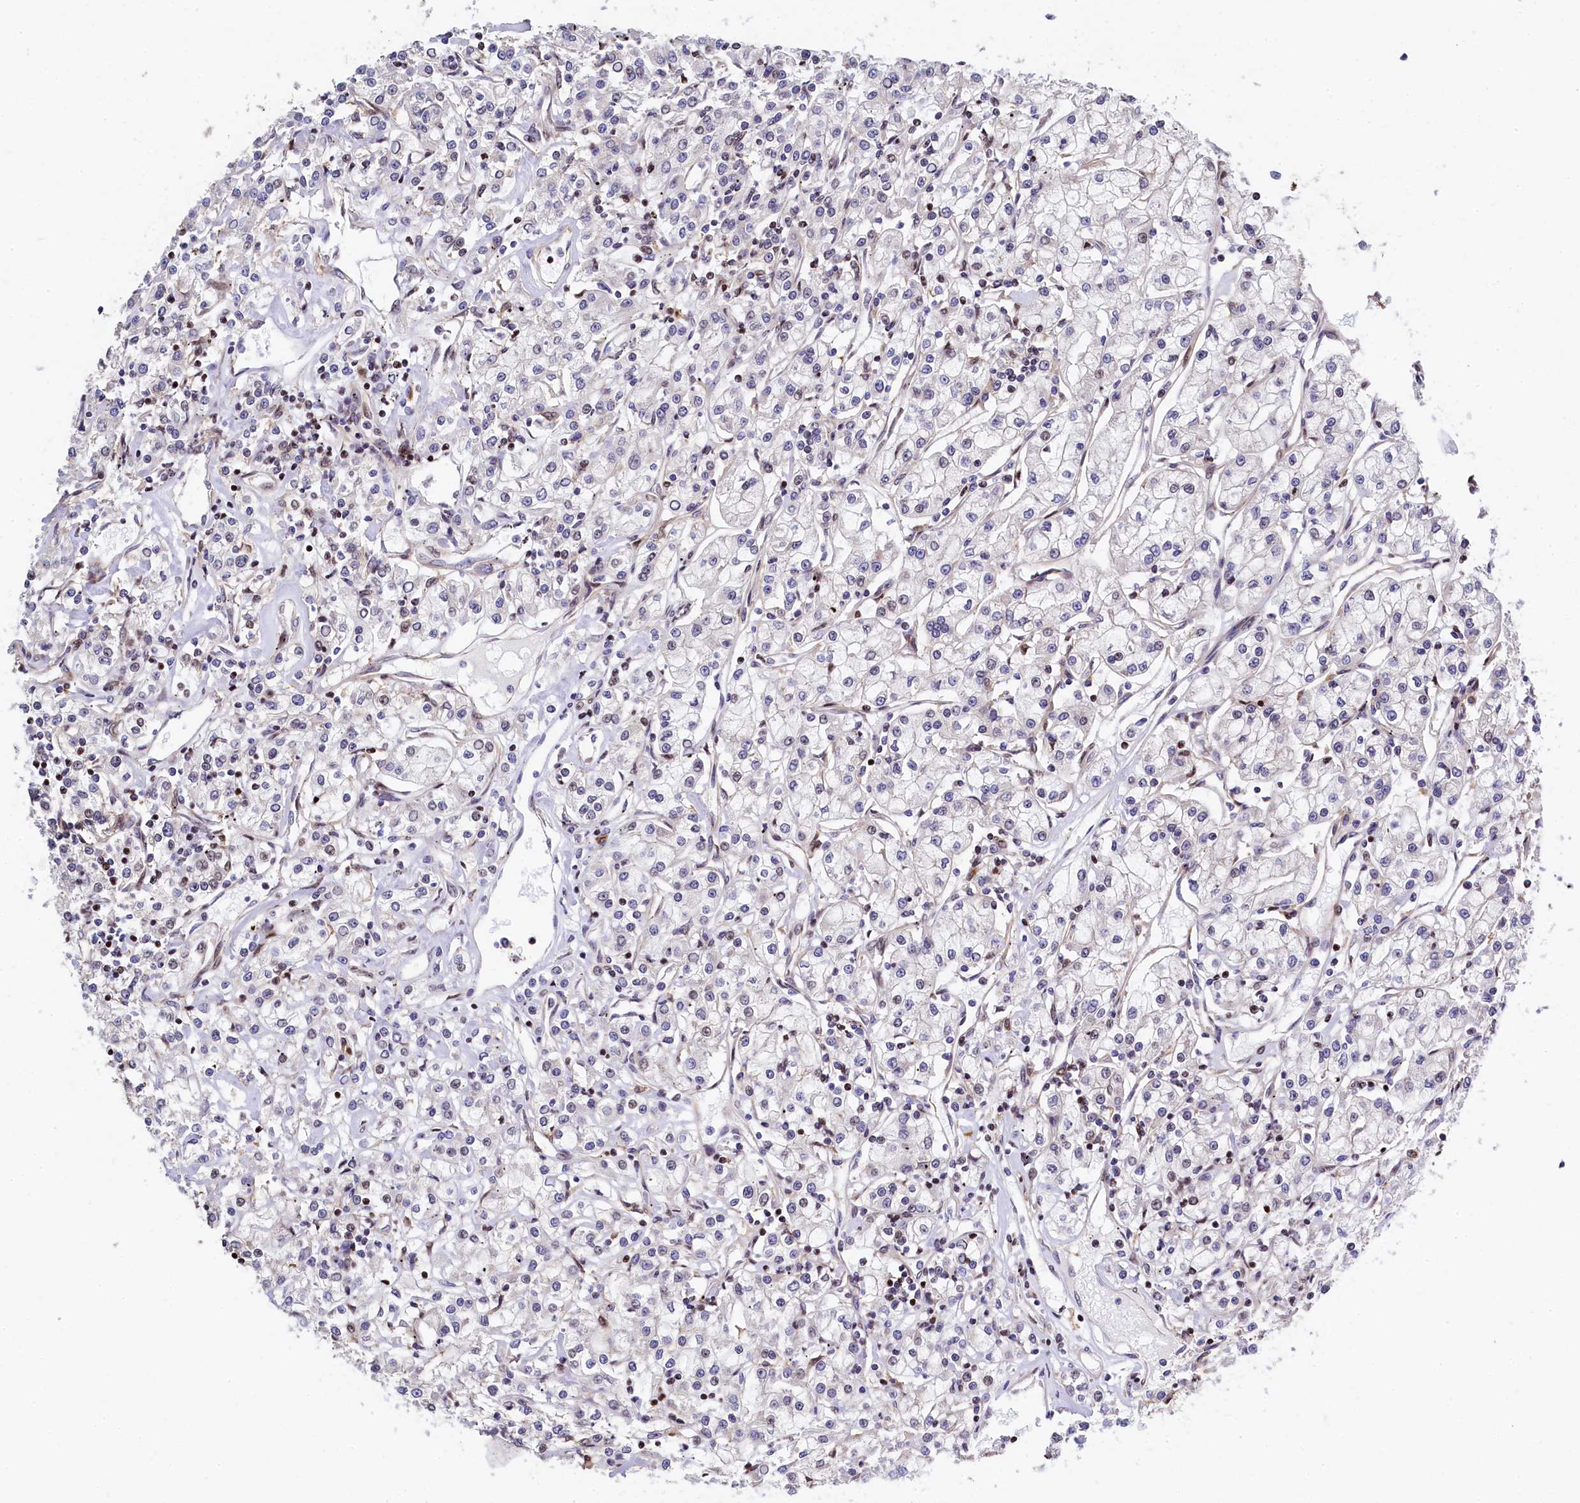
{"staining": {"intensity": "negative", "quantity": "none", "location": "none"}, "tissue": "renal cancer", "cell_type": "Tumor cells", "image_type": "cancer", "snomed": [{"axis": "morphology", "description": "Adenocarcinoma, NOS"}, {"axis": "topography", "description": "Kidney"}], "caption": "Adenocarcinoma (renal) was stained to show a protein in brown. There is no significant positivity in tumor cells.", "gene": "TGDS", "patient": {"sex": "female", "age": 59}}